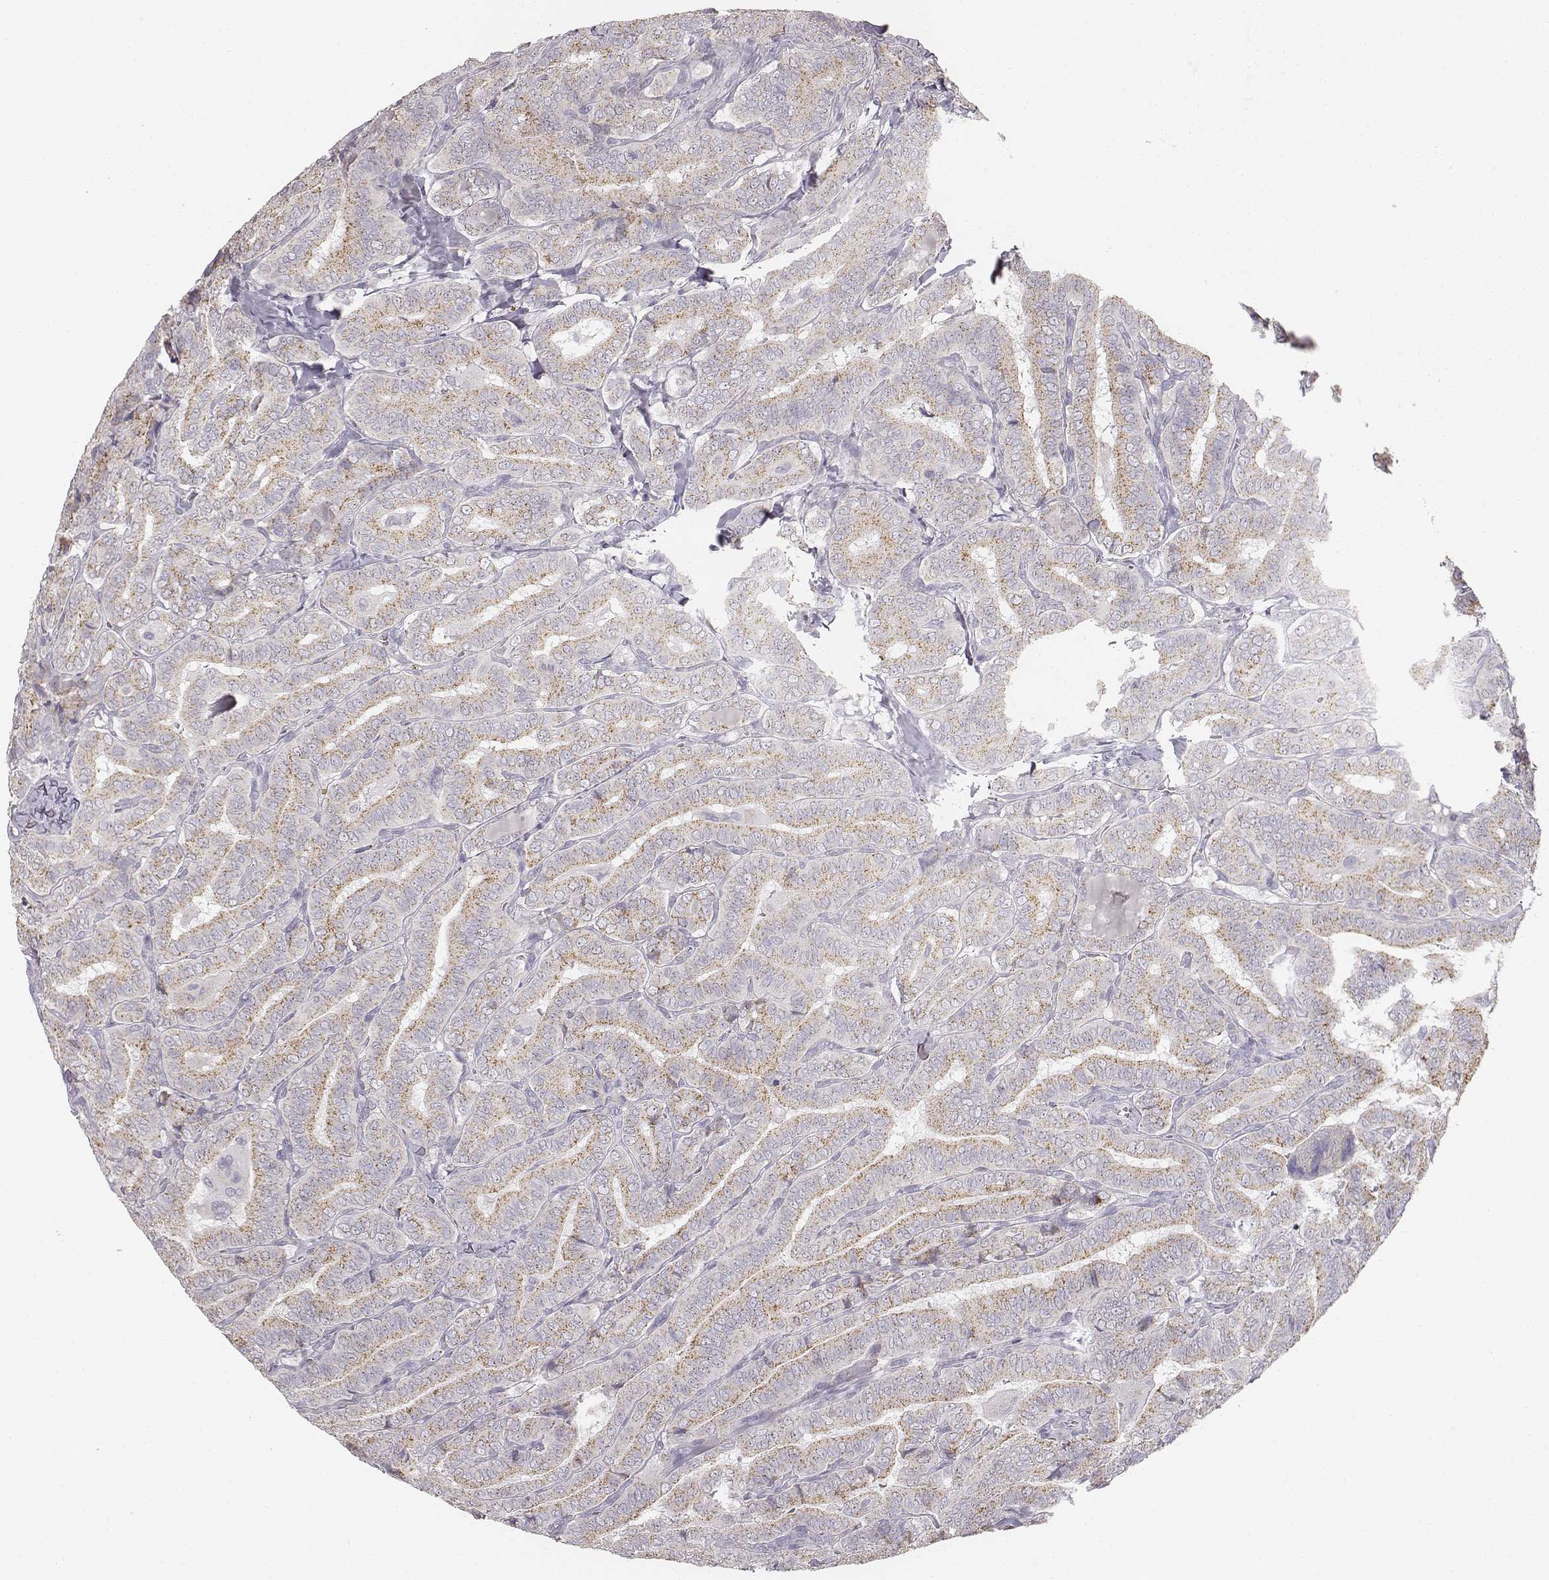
{"staining": {"intensity": "moderate", "quantity": ">75%", "location": "cytoplasmic/membranous"}, "tissue": "thyroid cancer", "cell_type": "Tumor cells", "image_type": "cancer", "snomed": [{"axis": "morphology", "description": "Papillary adenocarcinoma, NOS"}, {"axis": "morphology", "description": "Papillary adenoma metastatic"}, {"axis": "topography", "description": "Thyroid gland"}], "caption": "A brown stain highlights moderate cytoplasmic/membranous staining of a protein in human thyroid papillary adenoma metastatic tumor cells.", "gene": "ABCD3", "patient": {"sex": "female", "age": 50}}